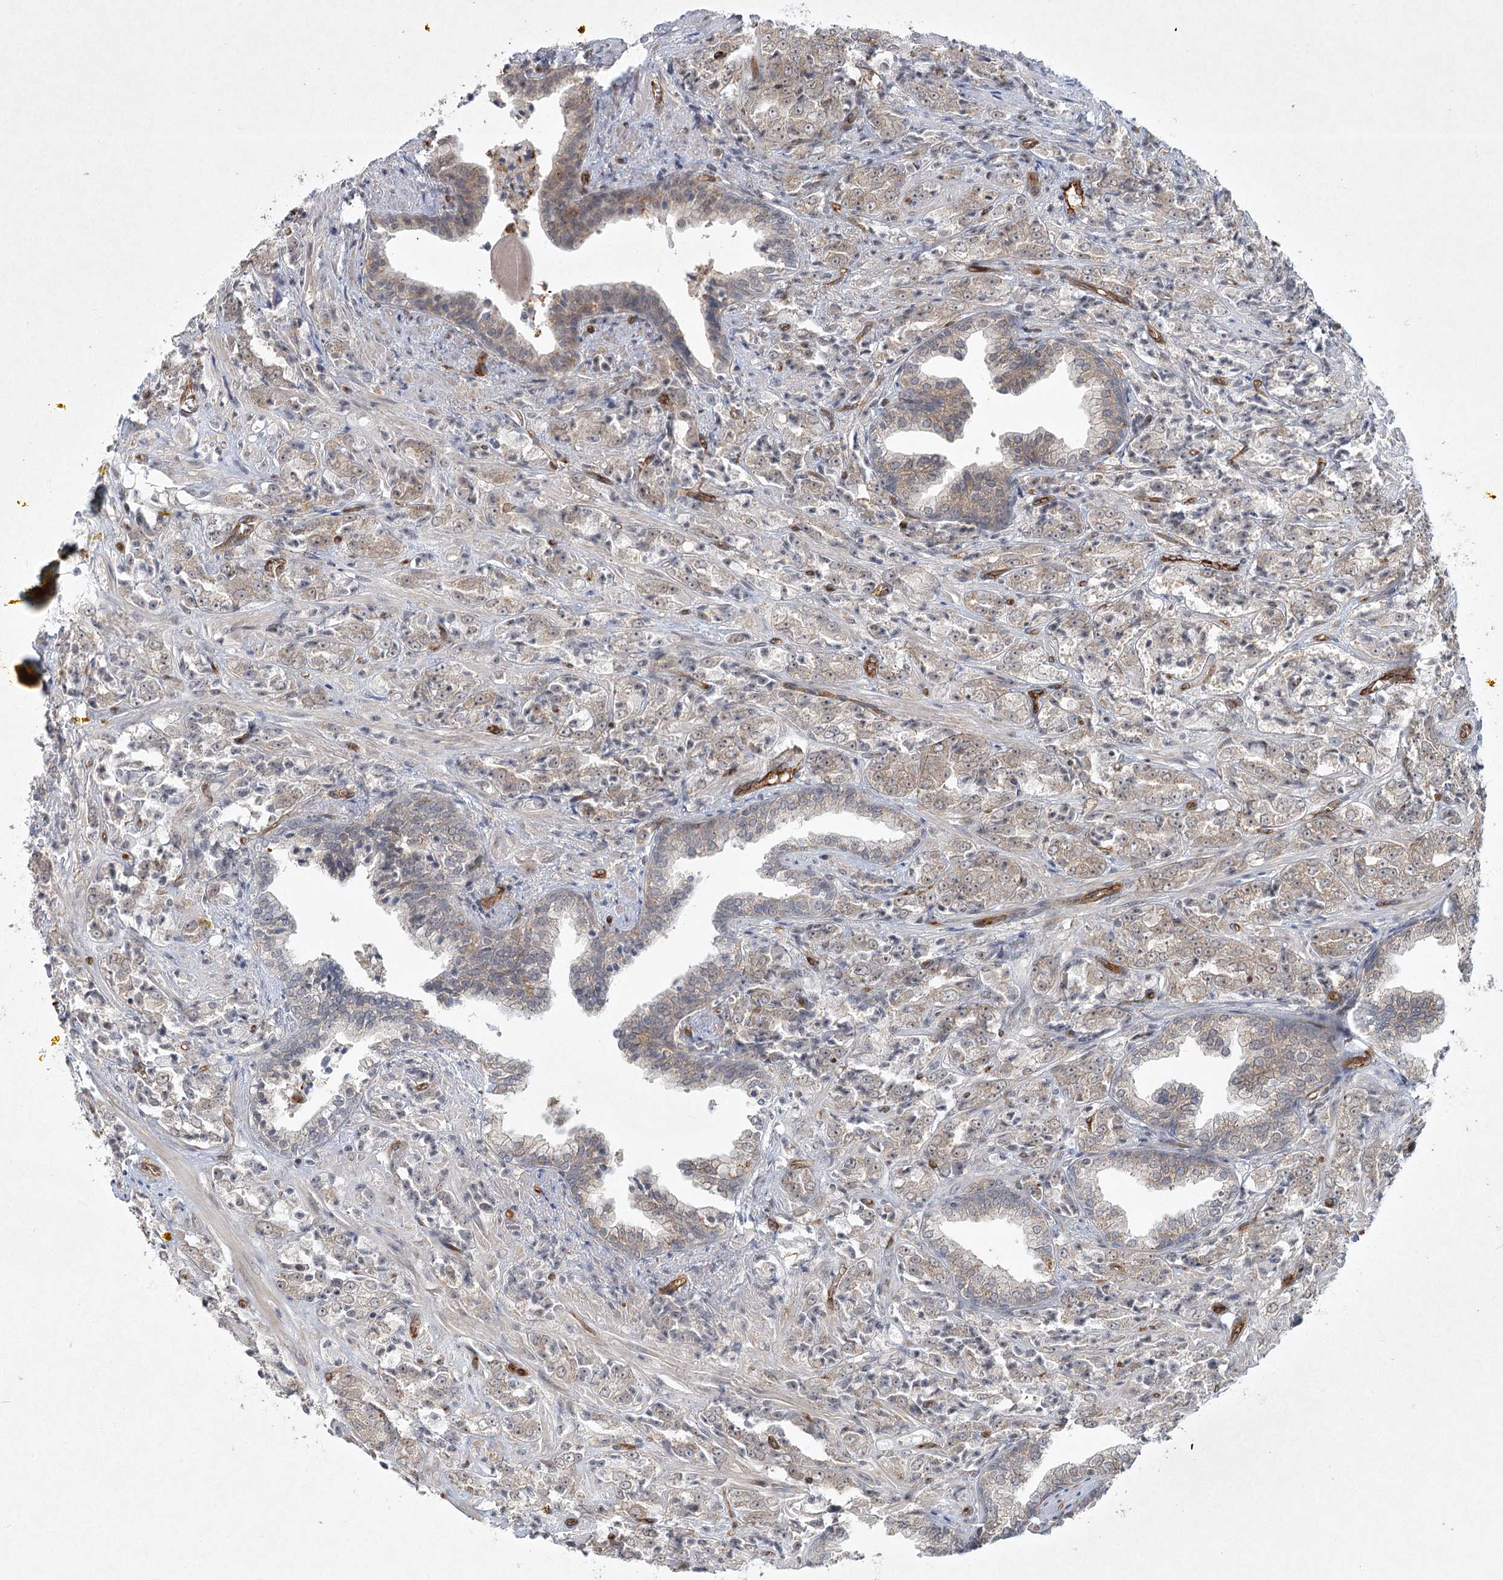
{"staining": {"intensity": "weak", "quantity": "<25%", "location": "cytoplasmic/membranous"}, "tissue": "prostate cancer", "cell_type": "Tumor cells", "image_type": "cancer", "snomed": [{"axis": "morphology", "description": "Adenocarcinoma, High grade"}, {"axis": "topography", "description": "Prostate"}], "caption": "Immunohistochemistry of prostate cancer (high-grade adenocarcinoma) exhibits no positivity in tumor cells.", "gene": "ARHGAP31", "patient": {"sex": "male", "age": 71}}